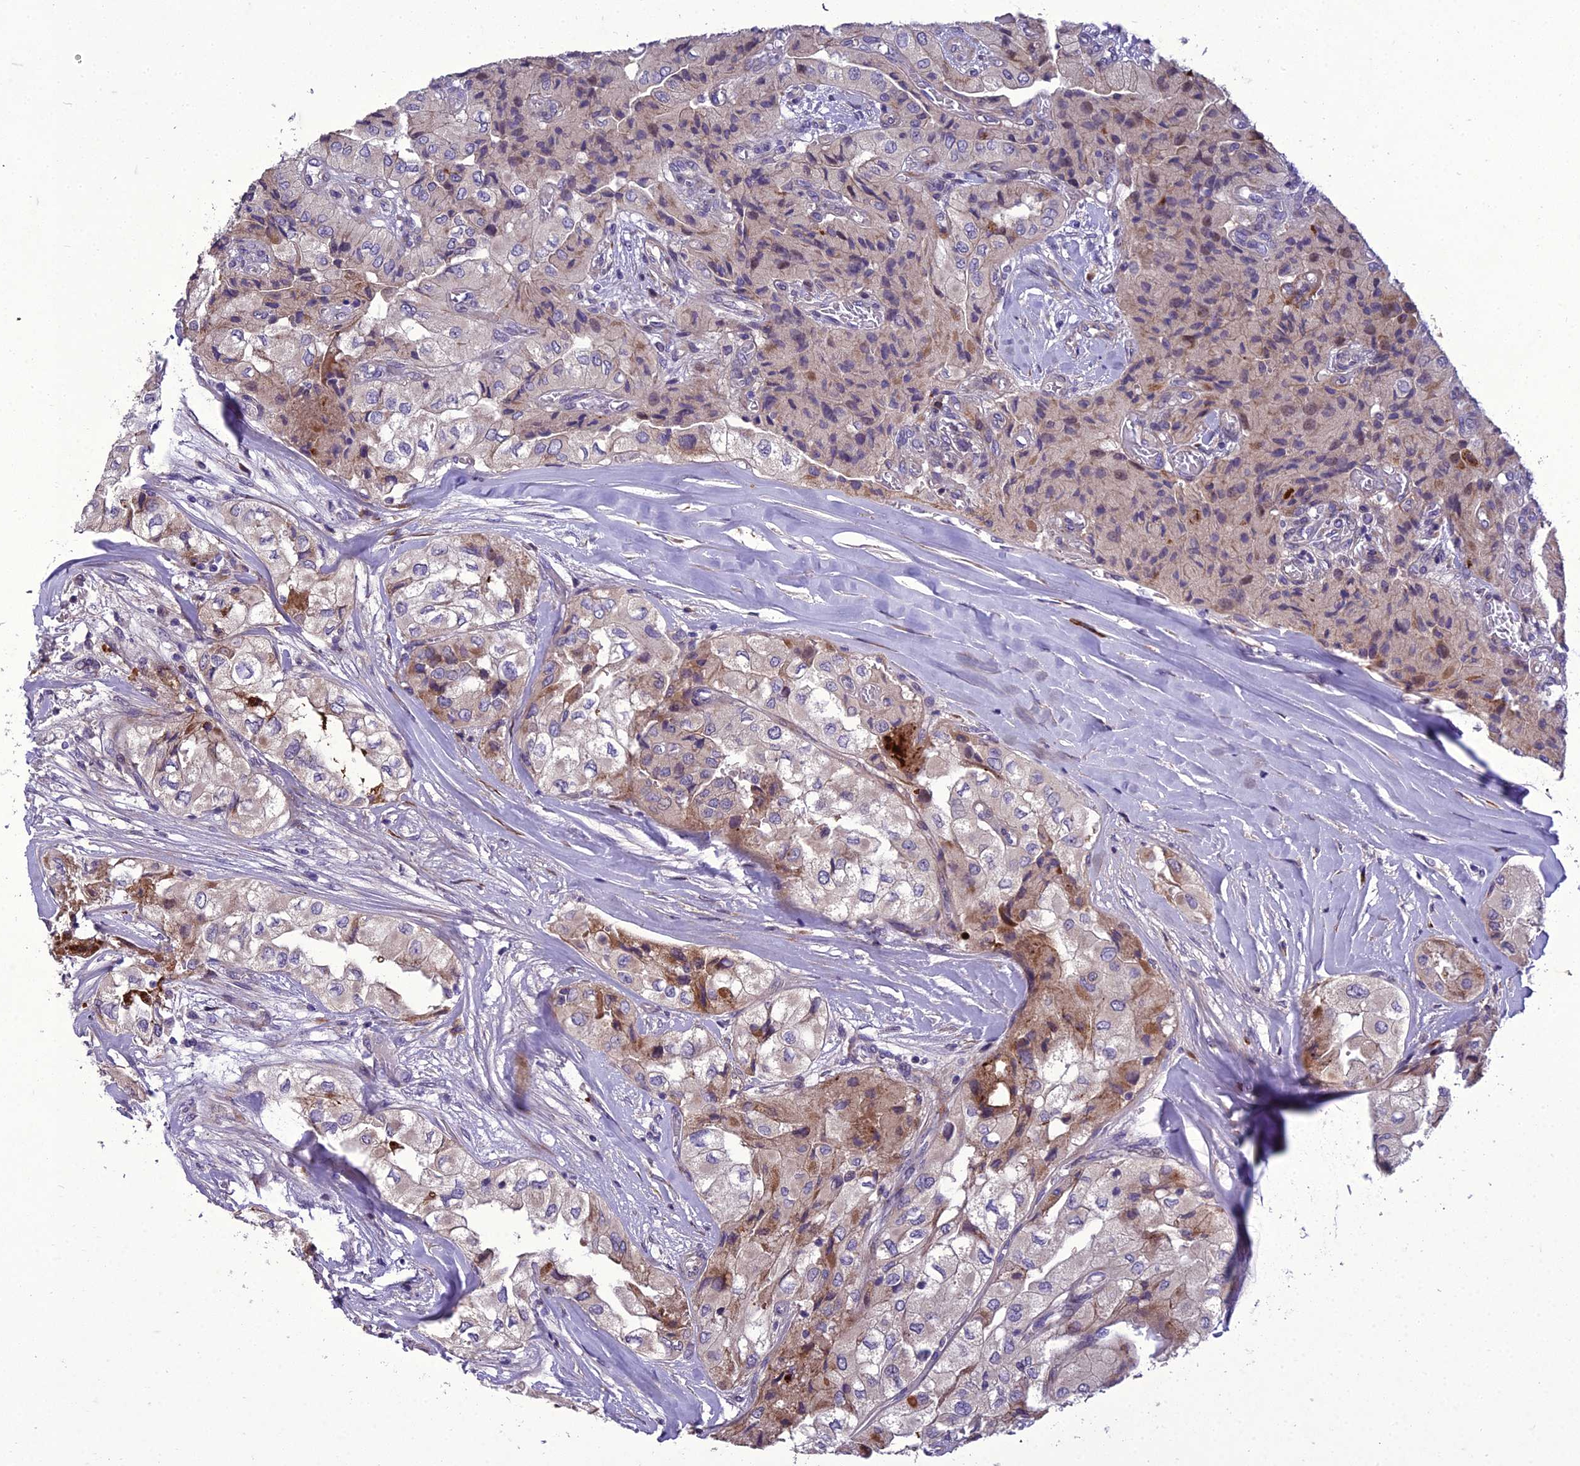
{"staining": {"intensity": "strong", "quantity": "<25%", "location": "cytoplasmic/membranous"}, "tissue": "head and neck cancer", "cell_type": "Tumor cells", "image_type": "cancer", "snomed": [{"axis": "morphology", "description": "Adenocarcinoma, NOS"}, {"axis": "topography", "description": "Head-Neck"}], "caption": "The photomicrograph reveals staining of head and neck cancer, revealing strong cytoplasmic/membranous protein staining (brown color) within tumor cells.", "gene": "ADIPOR2", "patient": {"sex": "male", "age": 66}}